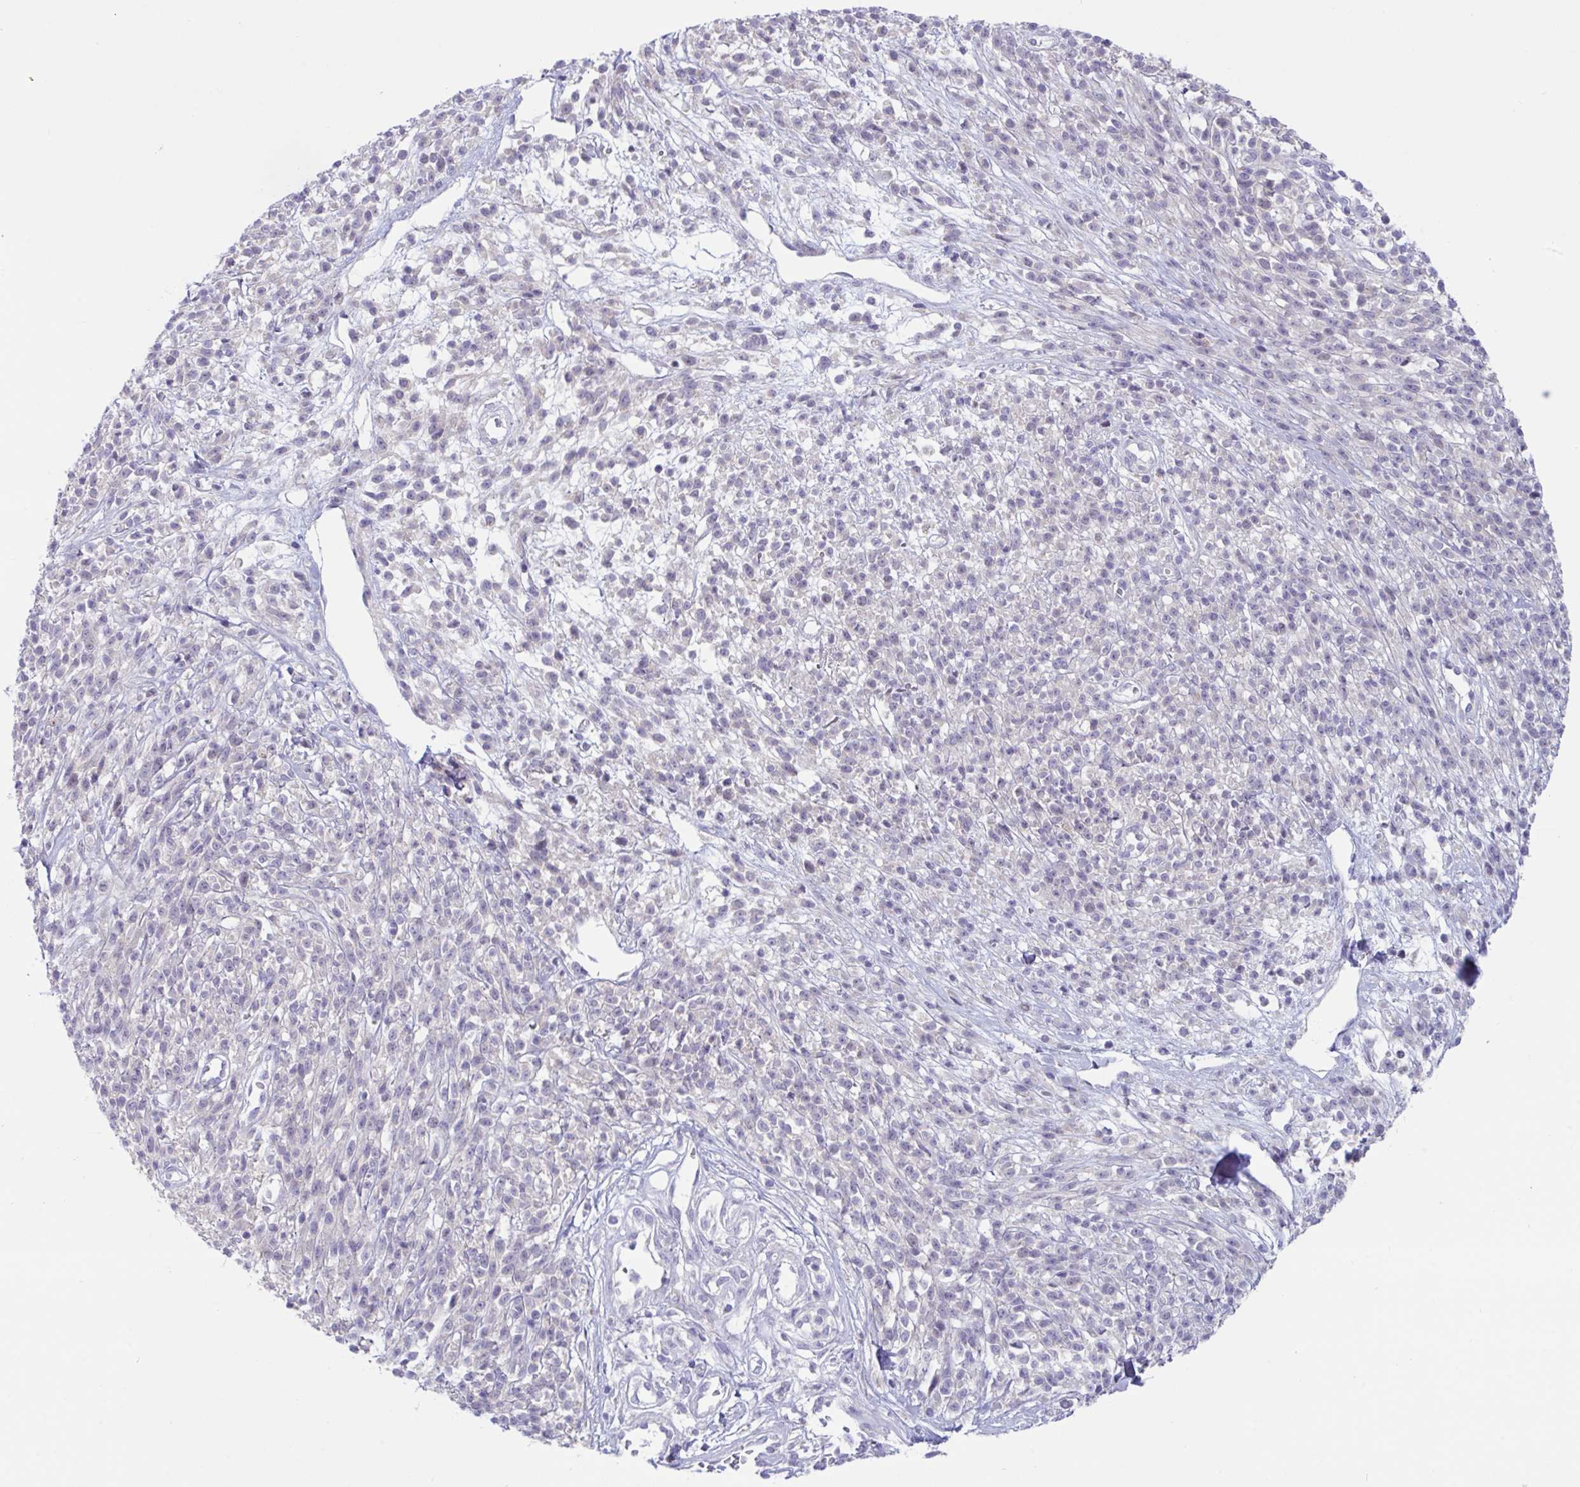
{"staining": {"intensity": "negative", "quantity": "none", "location": "none"}, "tissue": "melanoma", "cell_type": "Tumor cells", "image_type": "cancer", "snomed": [{"axis": "morphology", "description": "Malignant melanoma, NOS"}, {"axis": "topography", "description": "Skin"}, {"axis": "topography", "description": "Skin of trunk"}], "caption": "Immunohistochemistry of human malignant melanoma demonstrates no staining in tumor cells.", "gene": "DTX3", "patient": {"sex": "male", "age": 74}}